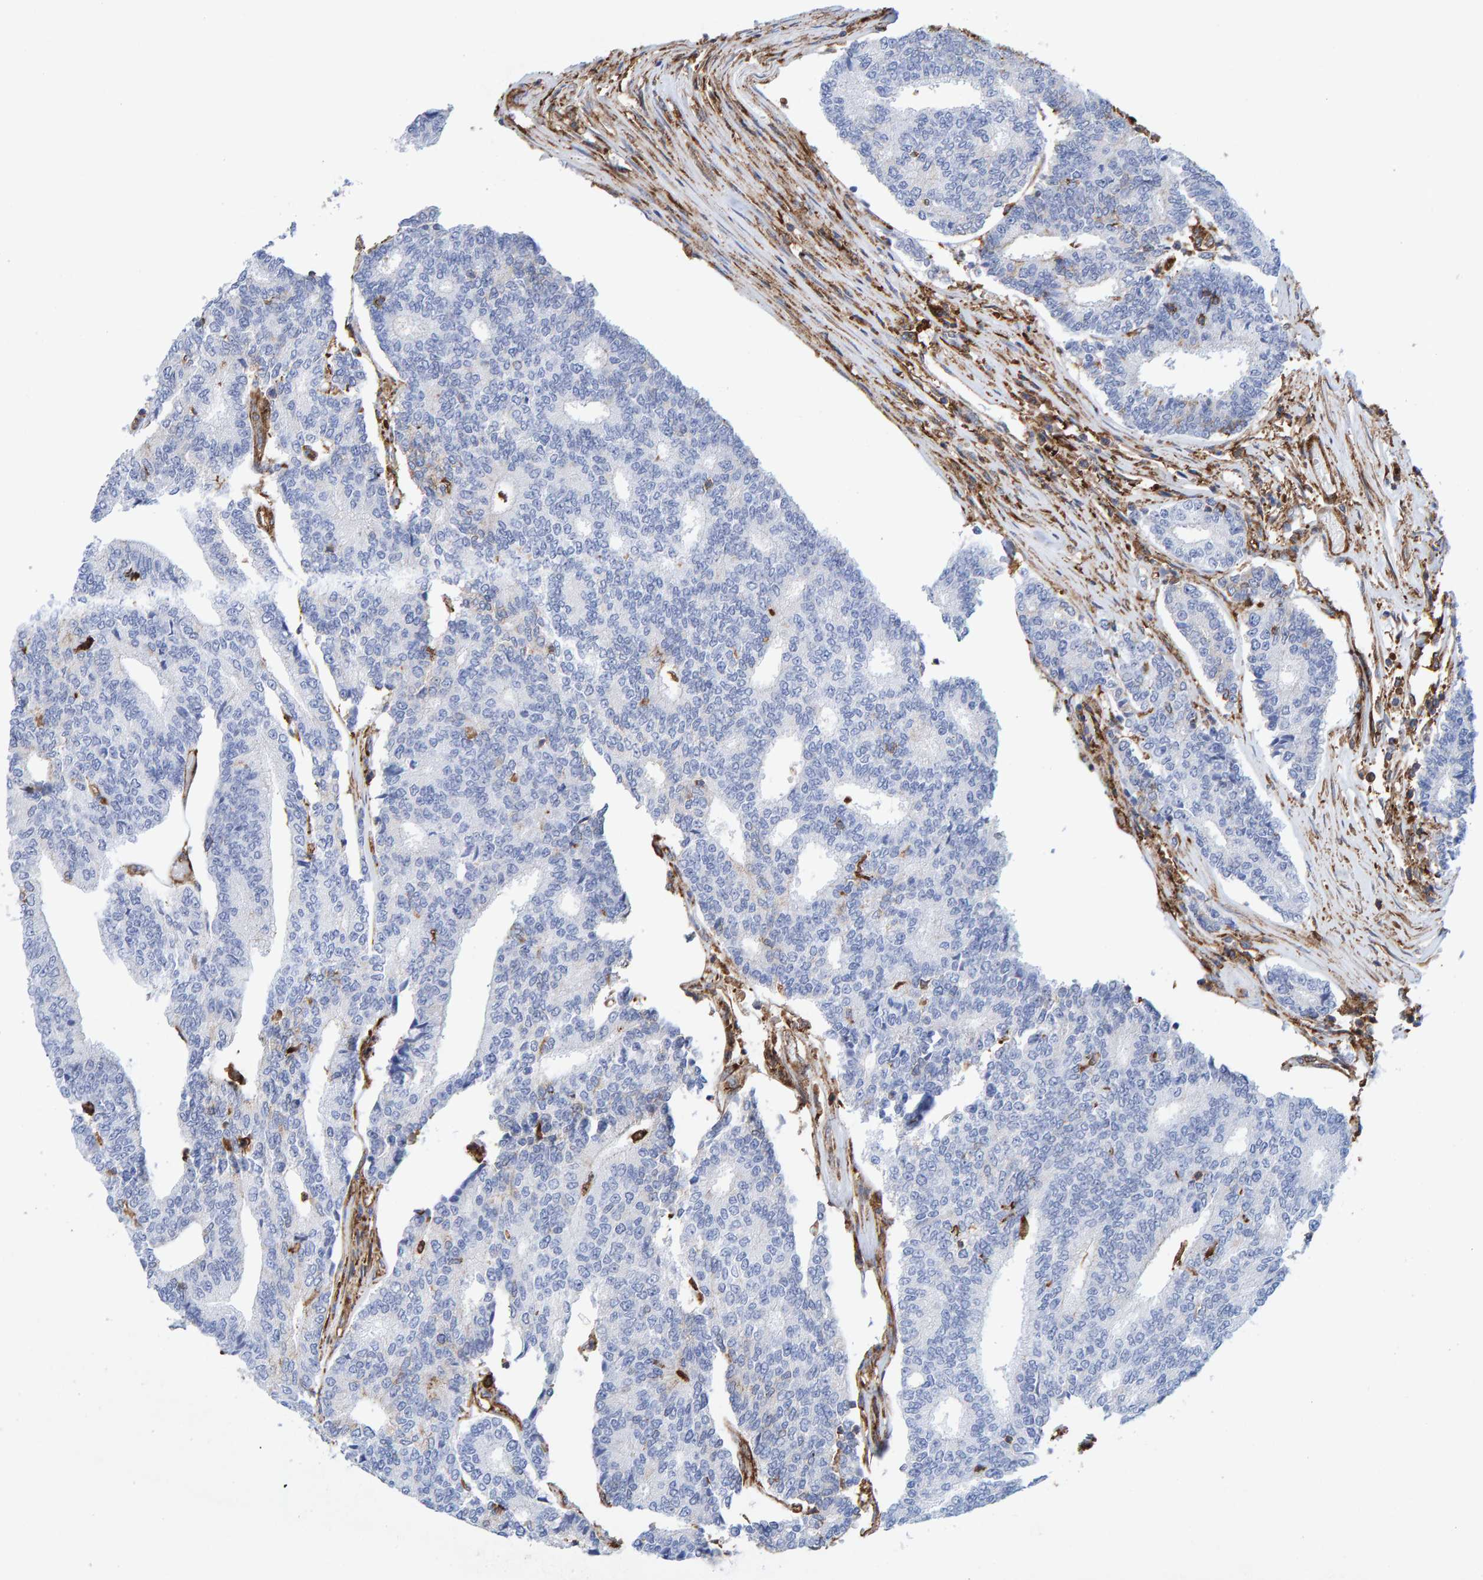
{"staining": {"intensity": "negative", "quantity": "none", "location": "none"}, "tissue": "prostate cancer", "cell_type": "Tumor cells", "image_type": "cancer", "snomed": [{"axis": "morphology", "description": "Normal tissue, NOS"}, {"axis": "morphology", "description": "Adenocarcinoma, High grade"}, {"axis": "topography", "description": "Prostate"}, {"axis": "topography", "description": "Seminal veicle"}], "caption": "A micrograph of human prostate adenocarcinoma (high-grade) is negative for staining in tumor cells.", "gene": "MVP", "patient": {"sex": "male", "age": 55}}